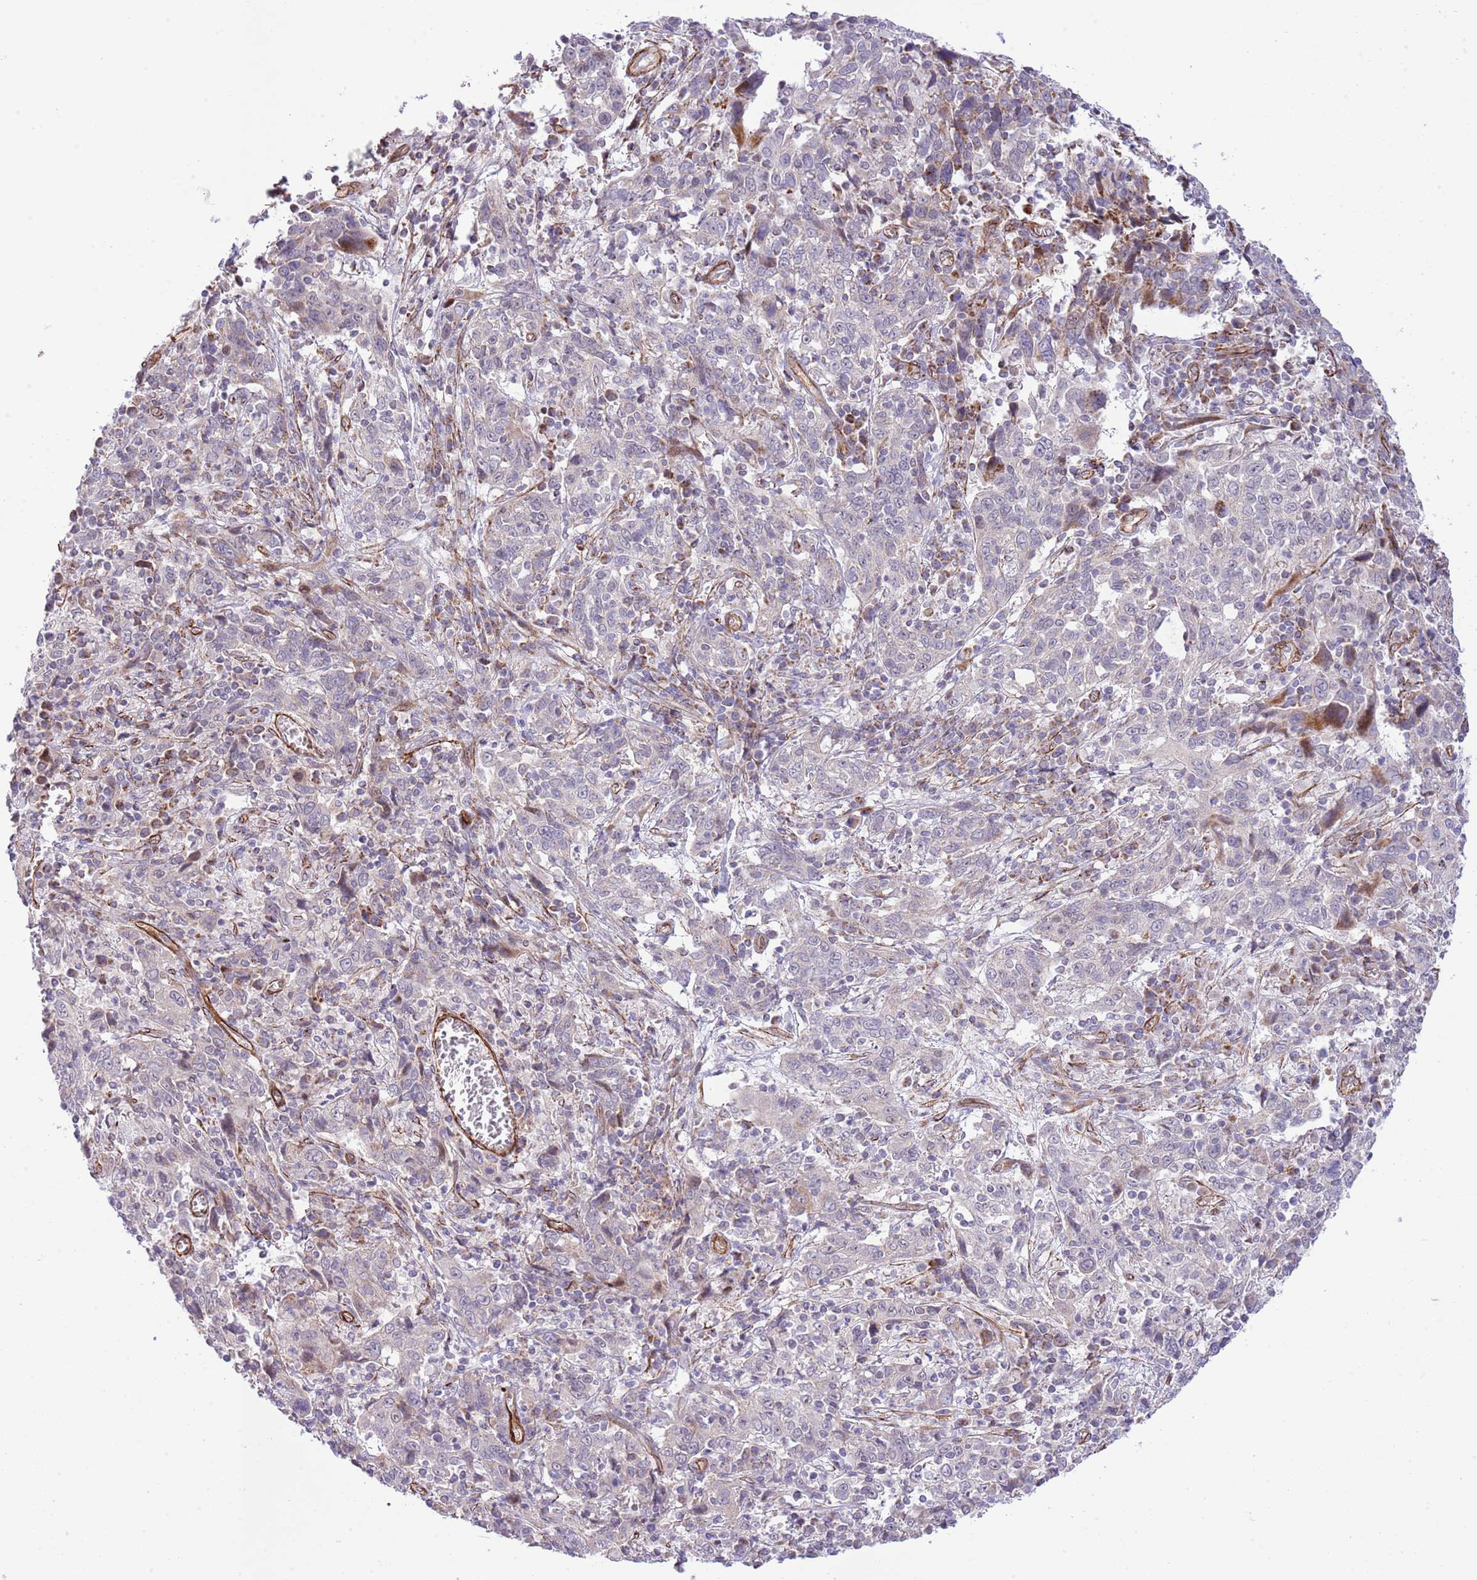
{"staining": {"intensity": "negative", "quantity": "none", "location": "none"}, "tissue": "cervical cancer", "cell_type": "Tumor cells", "image_type": "cancer", "snomed": [{"axis": "morphology", "description": "Squamous cell carcinoma, NOS"}, {"axis": "topography", "description": "Cervix"}], "caption": "This is an immunohistochemistry (IHC) photomicrograph of human cervical cancer. There is no expression in tumor cells.", "gene": "NEK3", "patient": {"sex": "female", "age": 46}}